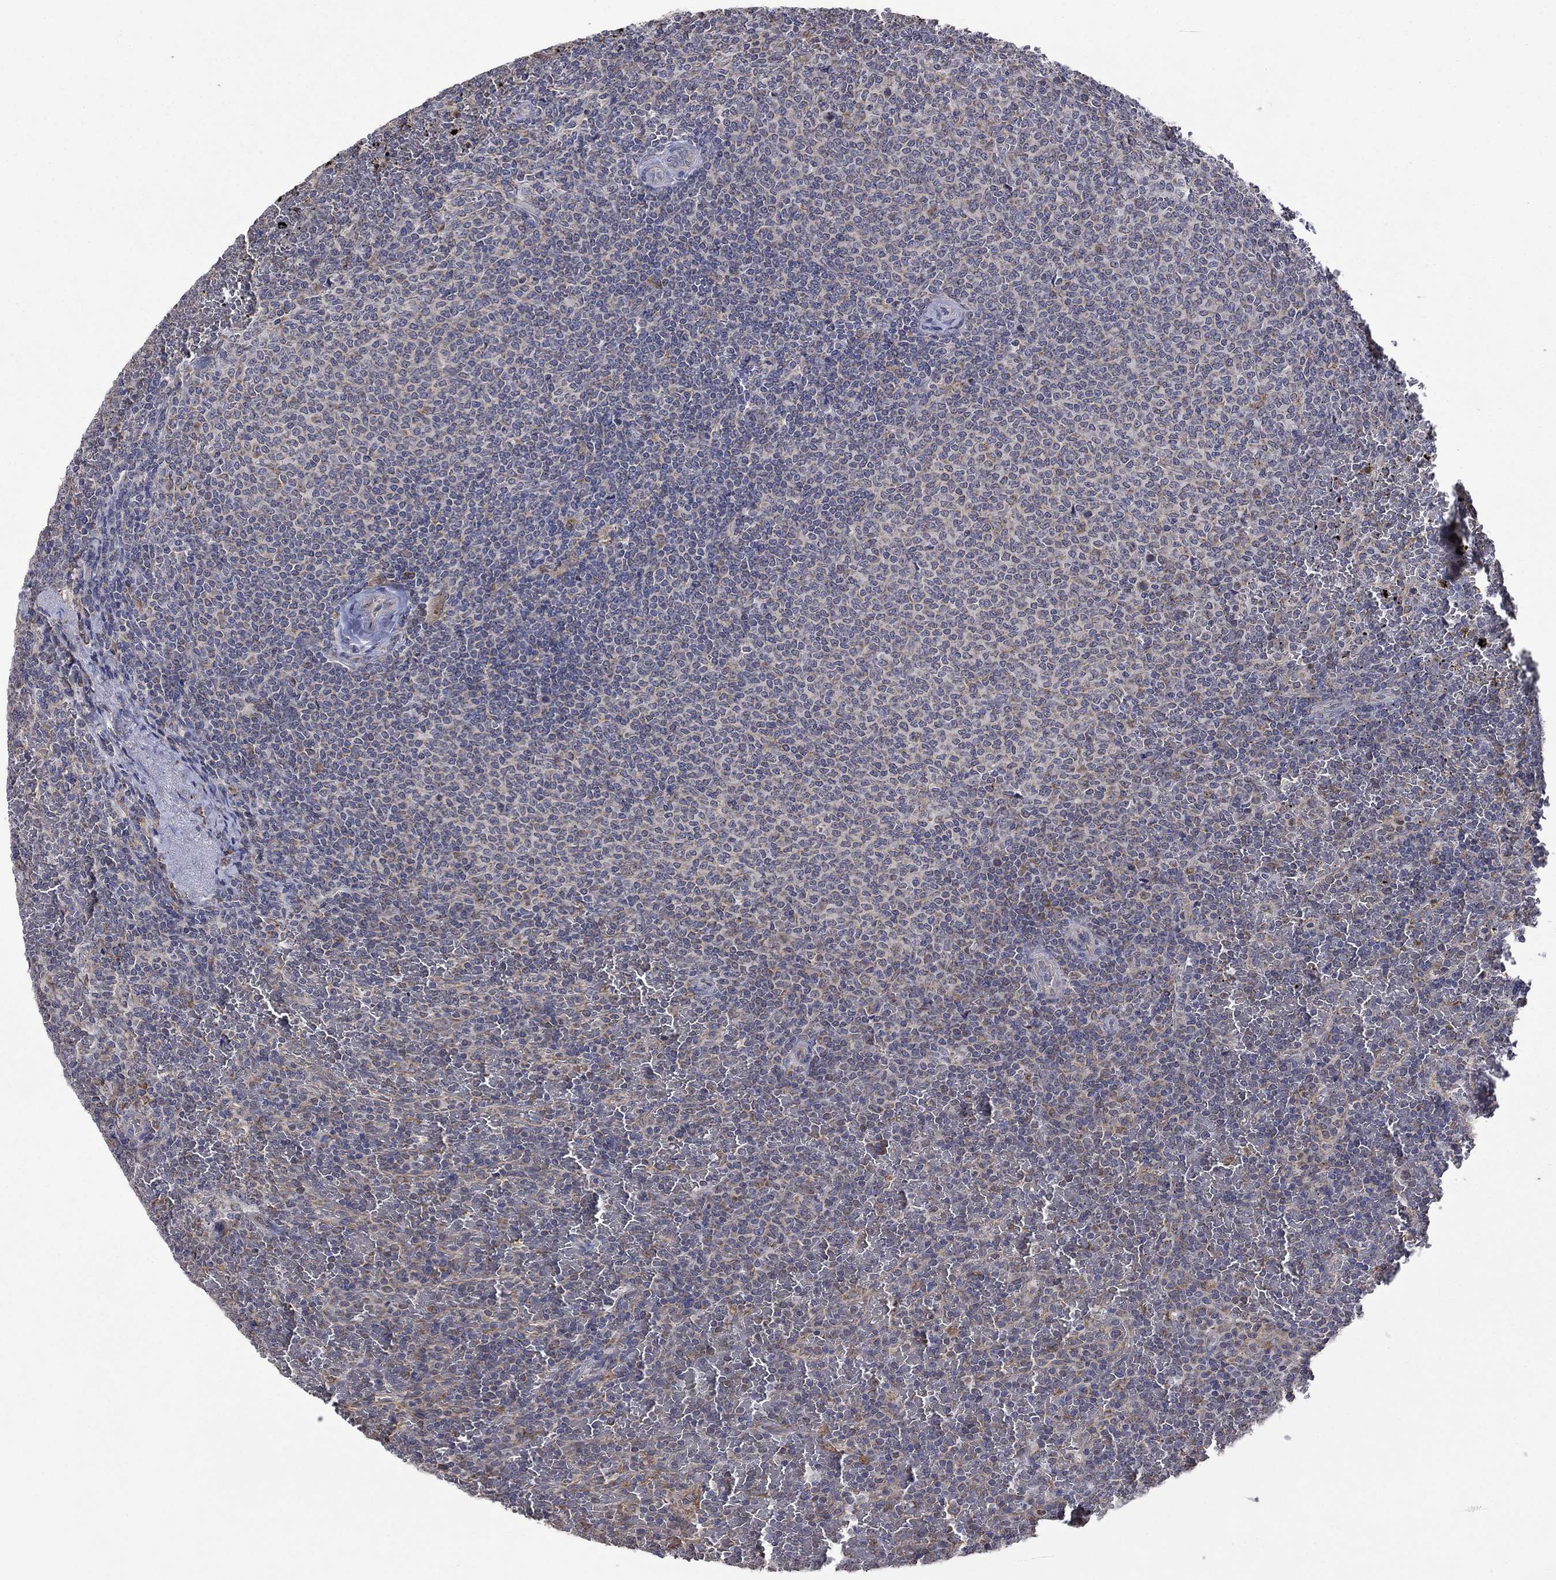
{"staining": {"intensity": "moderate", "quantity": "<25%", "location": "cytoplasmic/membranous"}, "tissue": "lymphoma", "cell_type": "Tumor cells", "image_type": "cancer", "snomed": [{"axis": "morphology", "description": "Malignant lymphoma, non-Hodgkin's type, Low grade"}, {"axis": "topography", "description": "Spleen"}], "caption": "Lymphoma stained with DAB immunohistochemistry demonstrates low levels of moderate cytoplasmic/membranous expression in approximately <25% of tumor cells.", "gene": "FURIN", "patient": {"sex": "female", "age": 77}}